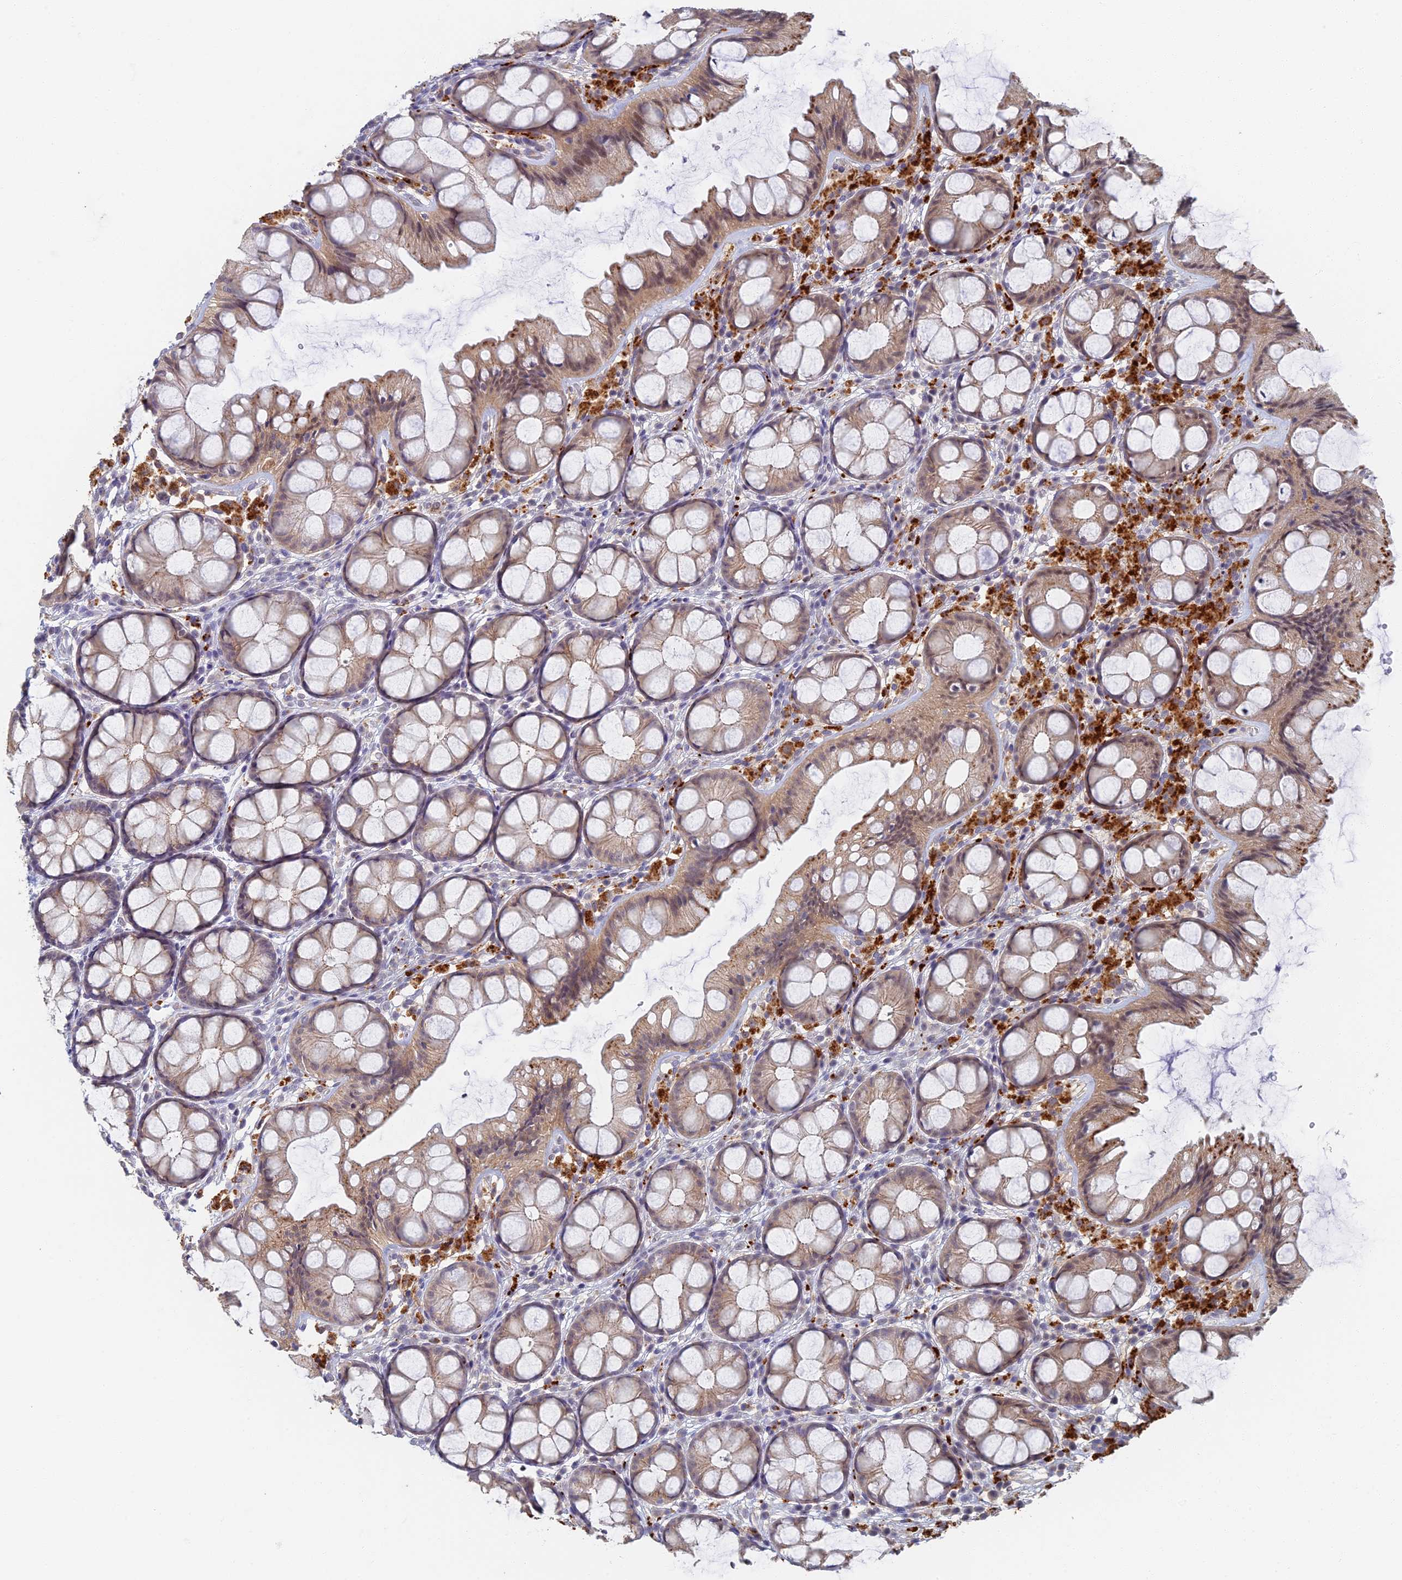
{"staining": {"intensity": "negative", "quantity": "none", "location": "none"}, "tissue": "colon", "cell_type": "Endothelial cells", "image_type": "normal", "snomed": [{"axis": "morphology", "description": "Normal tissue, NOS"}, {"axis": "topography", "description": "Colon"}], "caption": "A high-resolution image shows immunohistochemistry staining of benign colon, which shows no significant expression in endothelial cells.", "gene": "GPATCH1", "patient": {"sex": "male", "age": 47}}